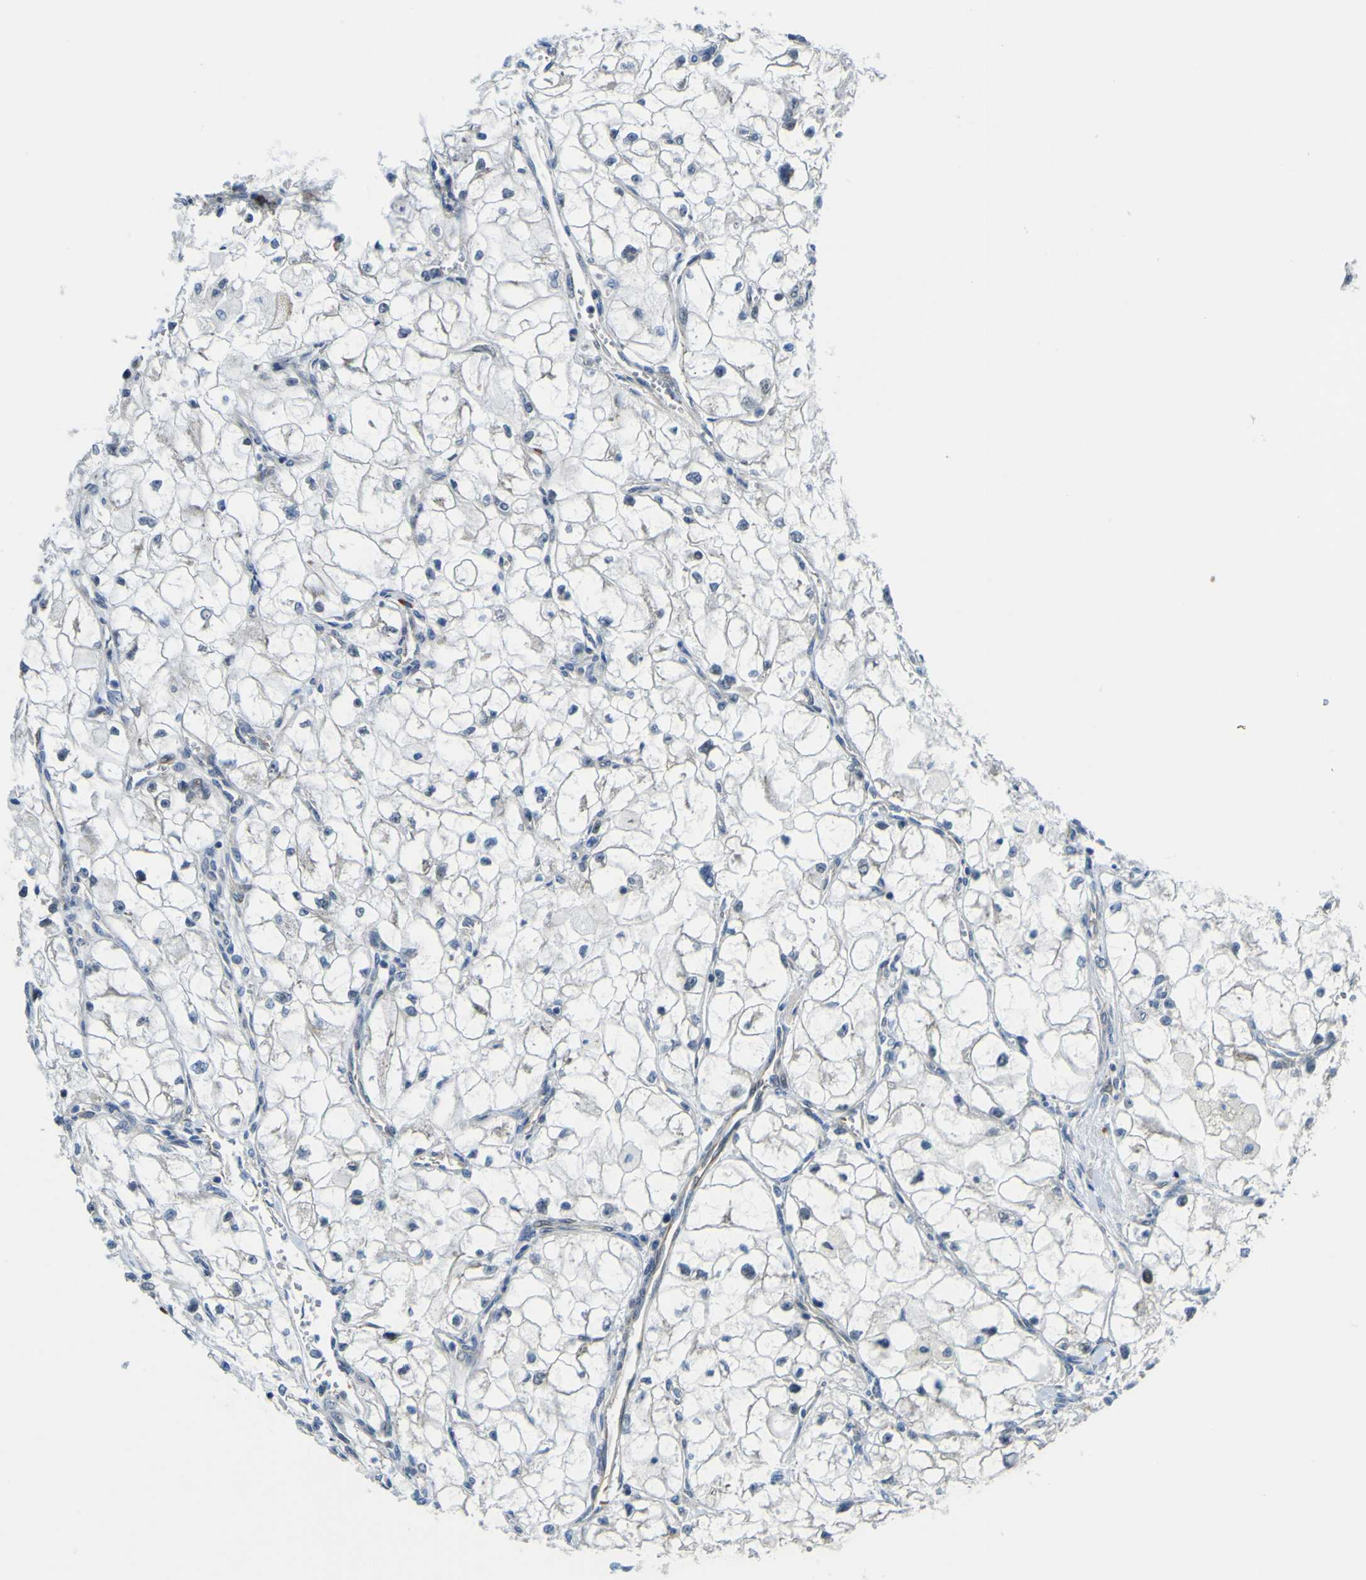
{"staining": {"intensity": "negative", "quantity": "none", "location": "none"}, "tissue": "renal cancer", "cell_type": "Tumor cells", "image_type": "cancer", "snomed": [{"axis": "morphology", "description": "Adenocarcinoma, NOS"}, {"axis": "topography", "description": "Kidney"}], "caption": "The photomicrograph reveals no staining of tumor cells in adenocarcinoma (renal). Nuclei are stained in blue.", "gene": "KDM7A", "patient": {"sex": "female", "age": 70}}